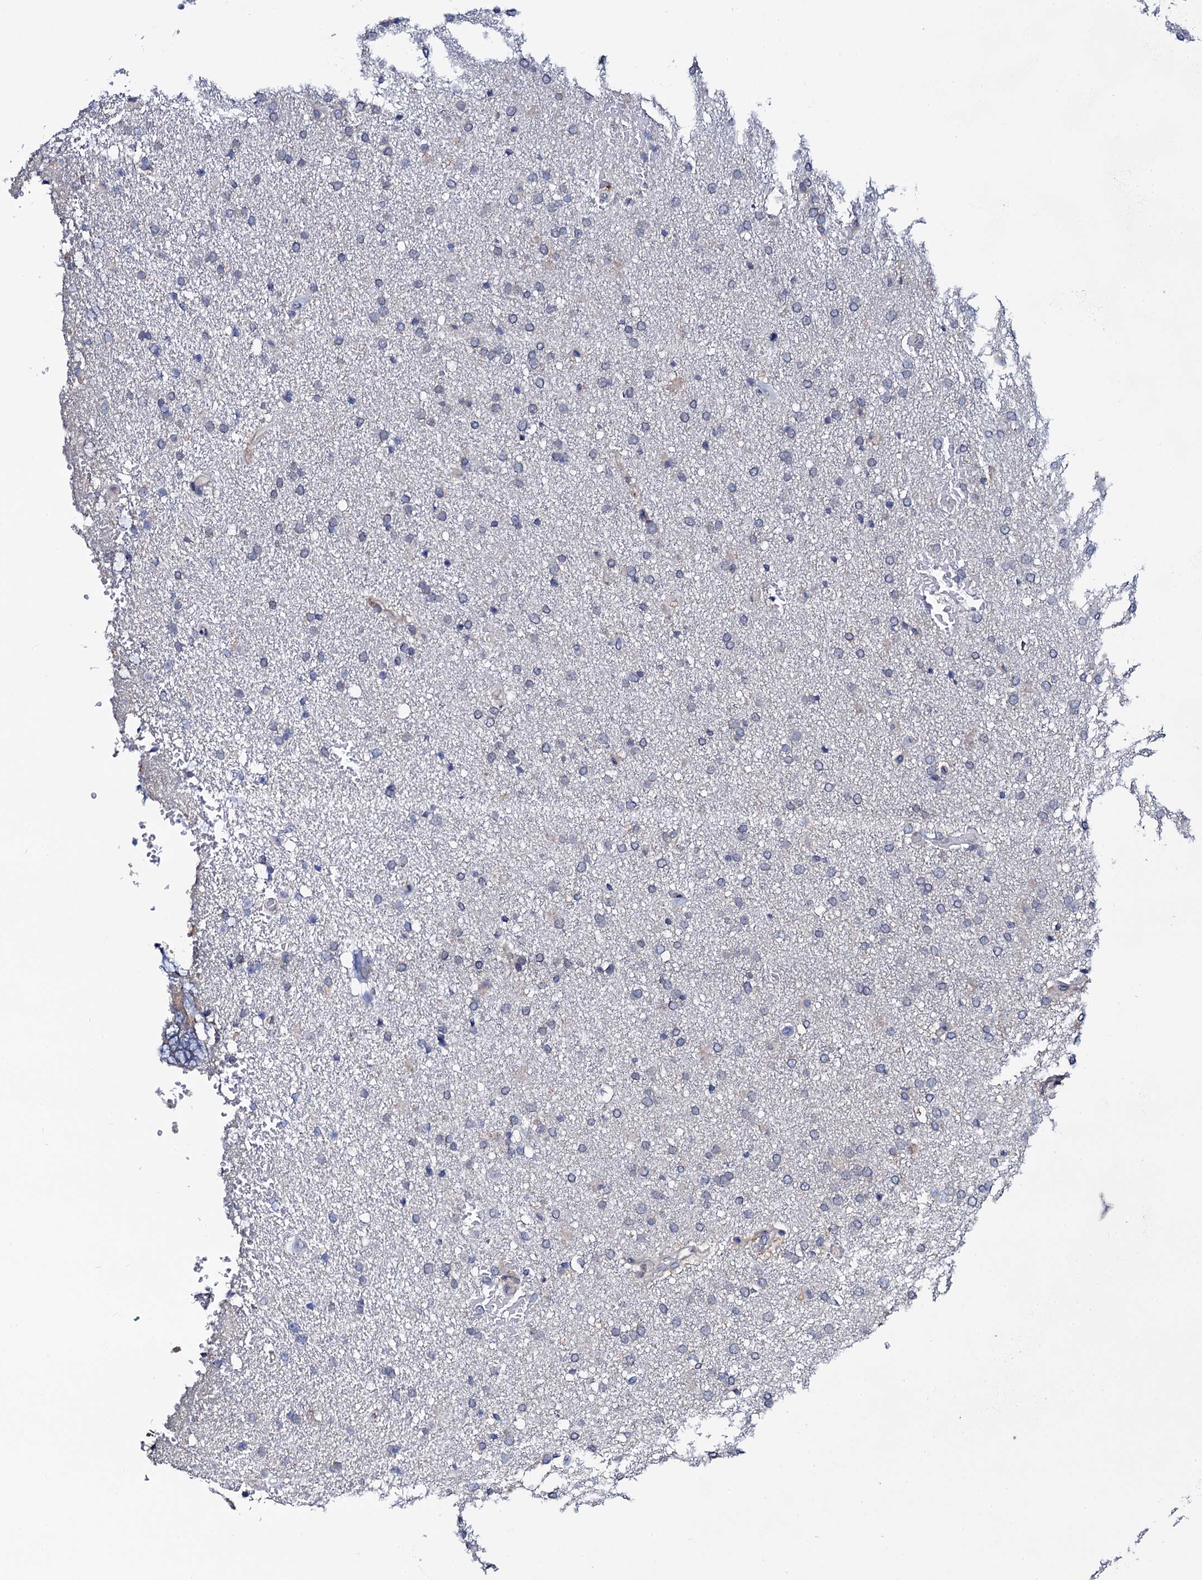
{"staining": {"intensity": "negative", "quantity": "none", "location": "none"}, "tissue": "glioma", "cell_type": "Tumor cells", "image_type": "cancer", "snomed": [{"axis": "morphology", "description": "Glioma, malignant, High grade"}, {"axis": "topography", "description": "Brain"}], "caption": "DAB (3,3'-diaminobenzidine) immunohistochemical staining of glioma demonstrates no significant positivity in tumor cells.", "gene": "PGLS", "patient": {"sex": "male", "age": 72}}